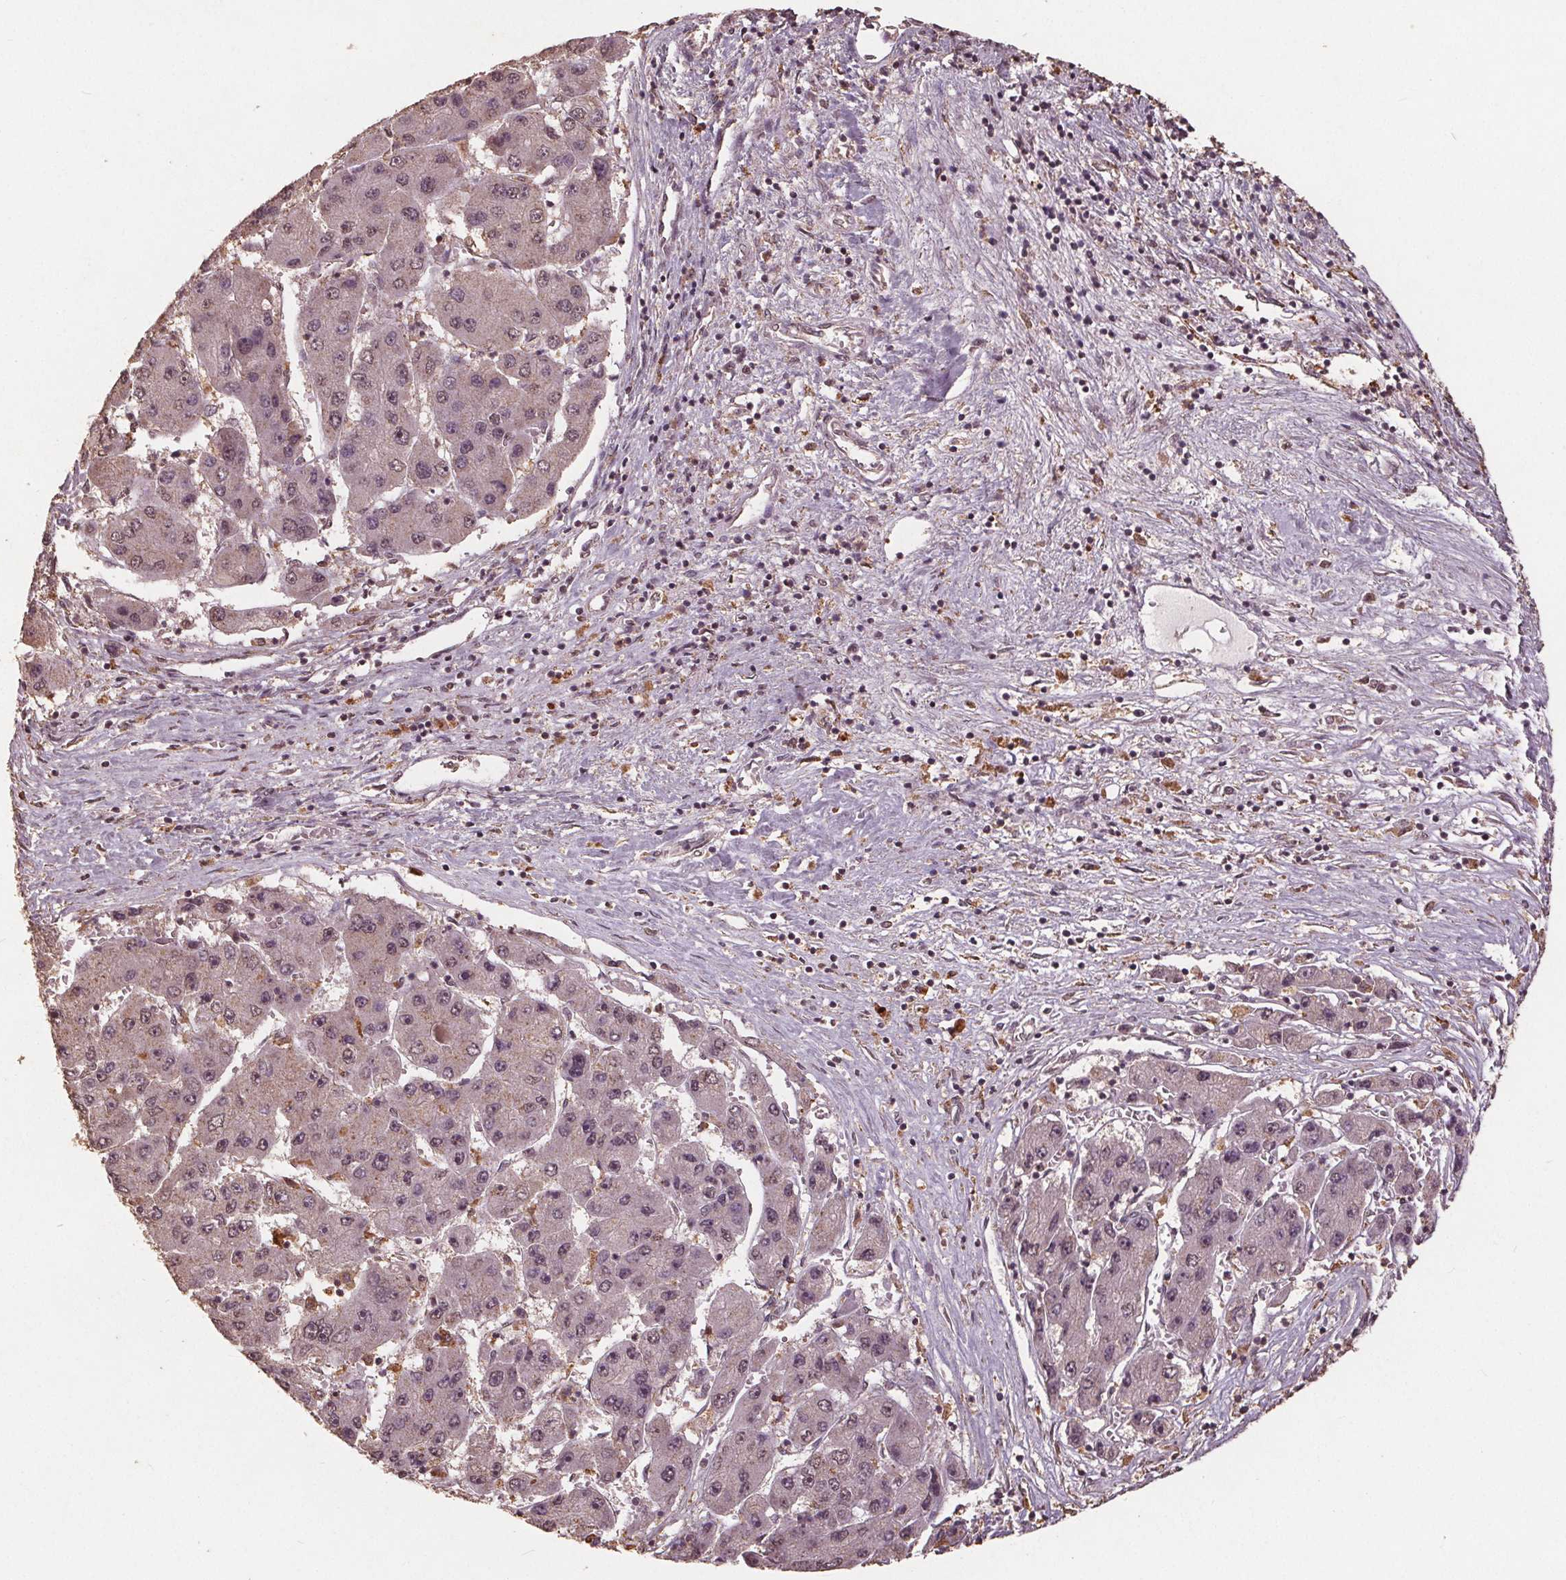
{"staining": {"intensity": "weak", "quantity": "<25%", "location": "nuclear"}, "tissue": "liver cancer", "cell_type": "Tumor cells", "image_type": "cancer", "snomed": [{"axis": "morphology", "description": "Carcinoma, Hepatocellular, NOS"}, {"axis": "topography", "description": "Liver"}], "caption": "Photomicrograph shows no significant protein staining in tumor cells of liver cancer (hepatocellular carcinoma).", "gene": "DSG3", "patient": {"sex": "female", "age": 61}}